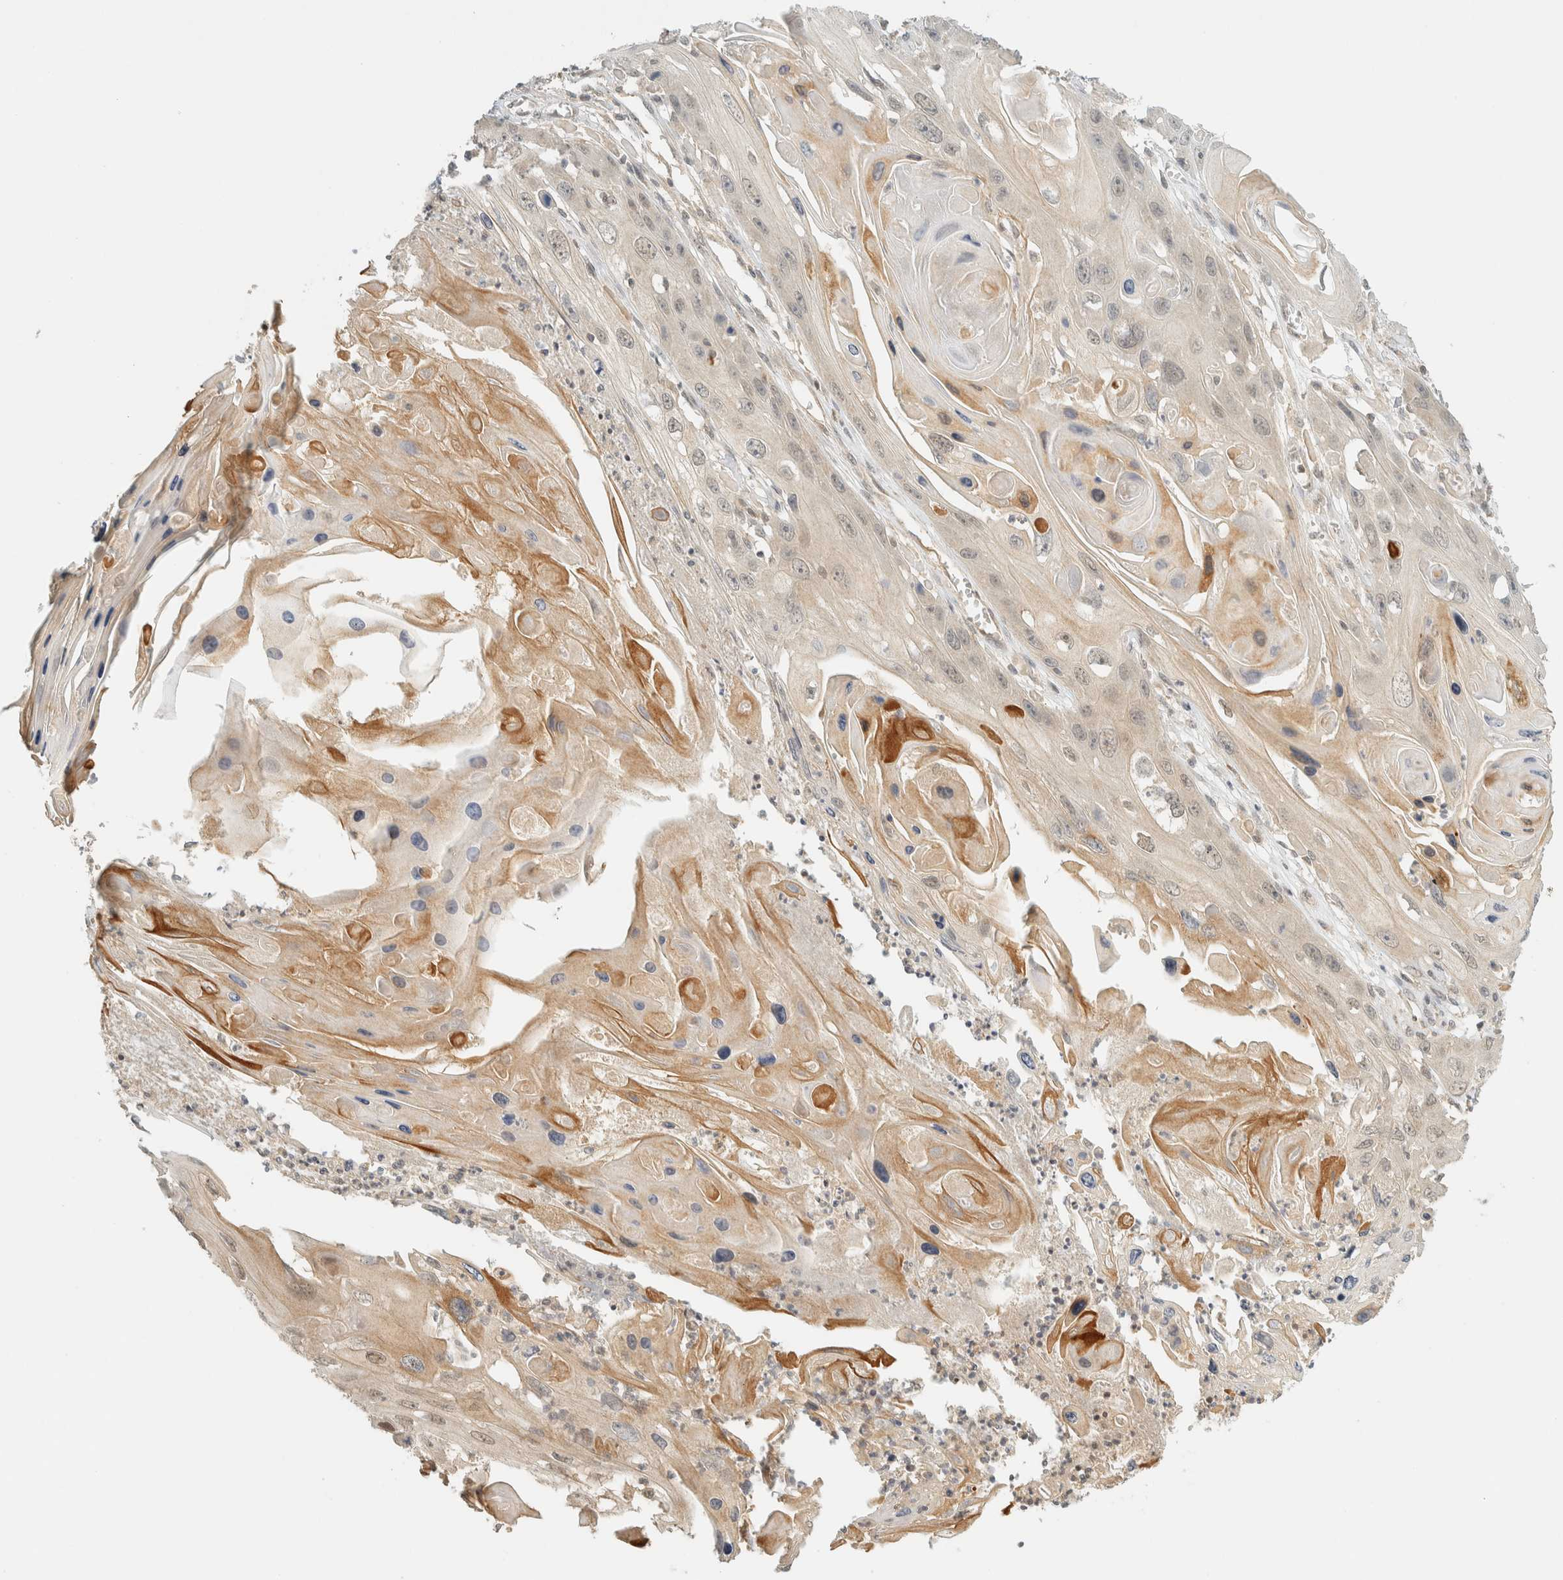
{"staining": {"intensity": "moderate", "quantity": "<25%", "location": "cytoplasmic/membranous"}, "tissue": "skin cancer", "cell_type": "Tumor cells", "image_type": "cancer", "snomed": [{"axis": "morphology", "description": "Squamous cell carcinoma, NOS"}, {"axis": "topography", "description": "Skin"}], "caption": "High-magnification brightfield microscopy of skin cancer stained with DAB (brown) and counterstained with hematoxylin (blue). tumor cells exhibit moderate cytoplasmic/membranous expression is appreciated in approximately<25% of cells.", "gene": "KIFAP3", "patient": {"sex": "male", "age": 55}}